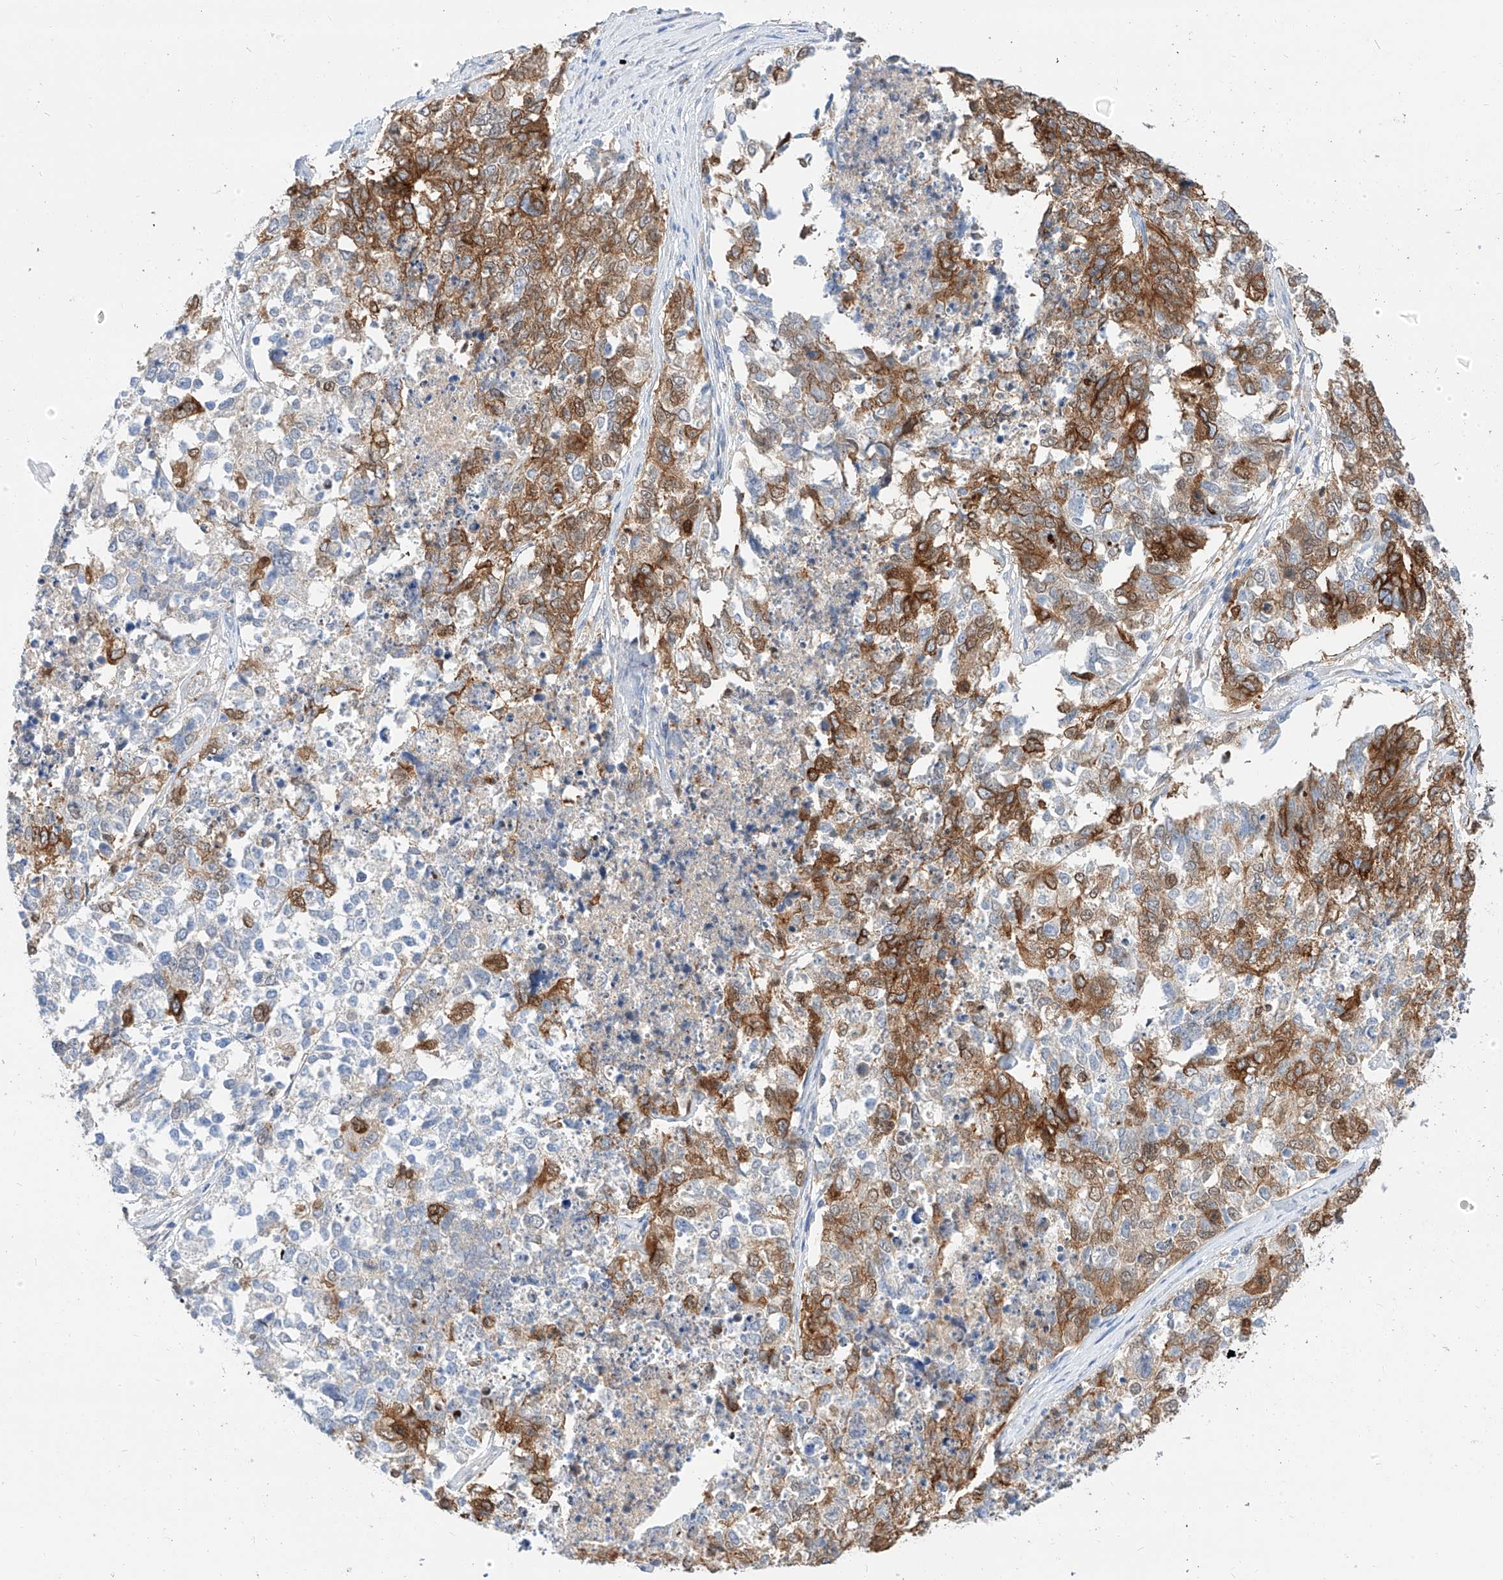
{"staining": {"intensity": "moderate", "quantity": ">75%", "location": "cytoplasmic/membranous"}, "tissue": "cervical cancer", "cell_type": "Tumor cells", "image_type": "cancer", "snomed": [{"axis": "morphology", "description": "Squamous cell carcinoma, NOS"}, {"axis": "topography", "description": "Cervix"}], "caption": "Moderate cytoplasmic/membranous staining is identified in about >75% of tumor cells in cervical squamous cell carcinoma.", "gene": "MAP7", "patient": {"sex": "female", "age": 63}}